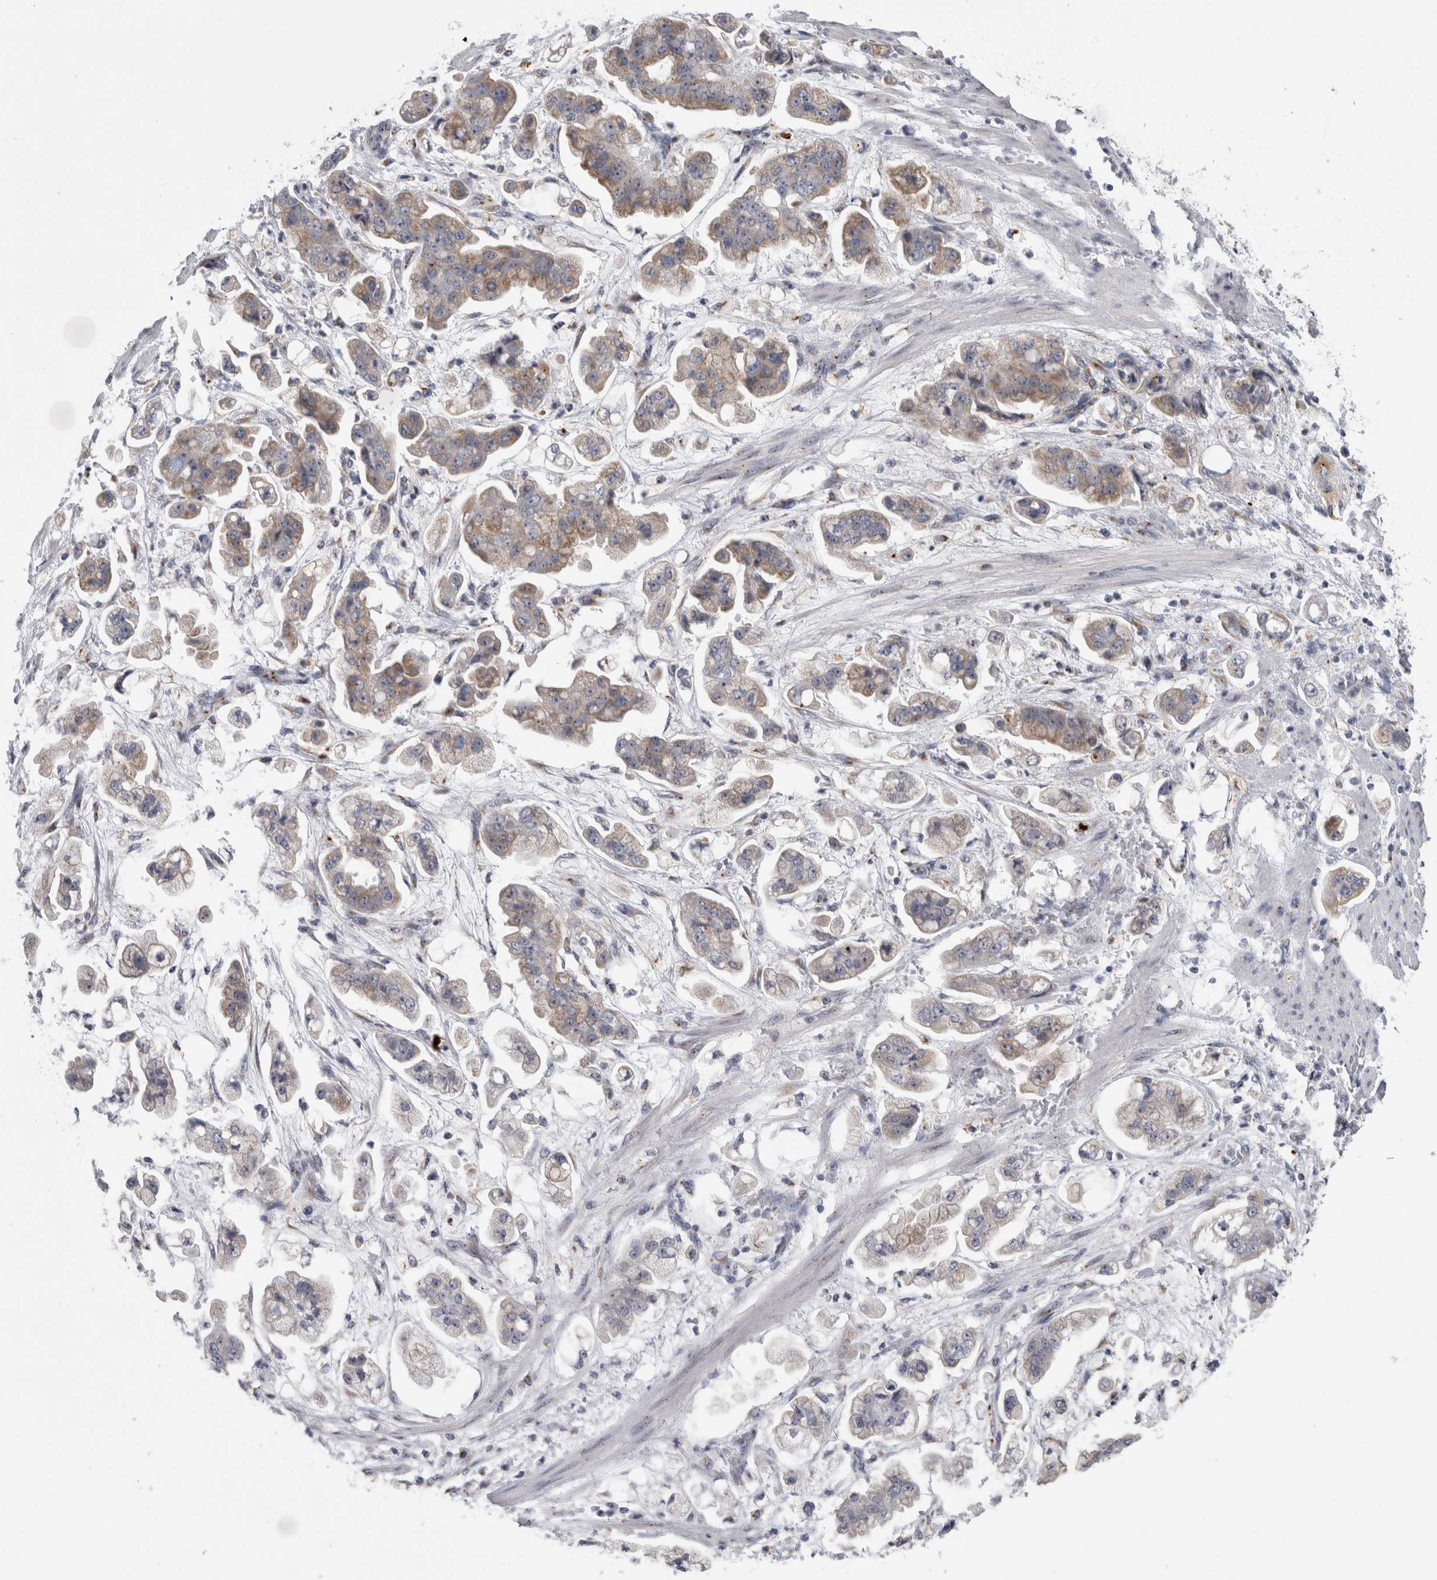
{"staining": {"intensity": "weak", "quantity": "25%-75%", "location": "cytoplasmic/membranous"}, "tissue": "stomach cancer", "cell_type": "Tumor cells", "image_type": "cancer", "snomed": [{"axis": "morphology", "description": "Adenocarcinoma, NOS"}, {"axis": "topography", "description": "Stomach"}], "caption": "Stomach adenocarcinoma was stained to show a protein in brown. There is low levels of weak cytoplasmic/membranous staining in approximately 25%-75% of tumor cells. Nuclei are stained in blue.", "gene": "AKAP9", "patient": {"sex": "male", "age": 62}}